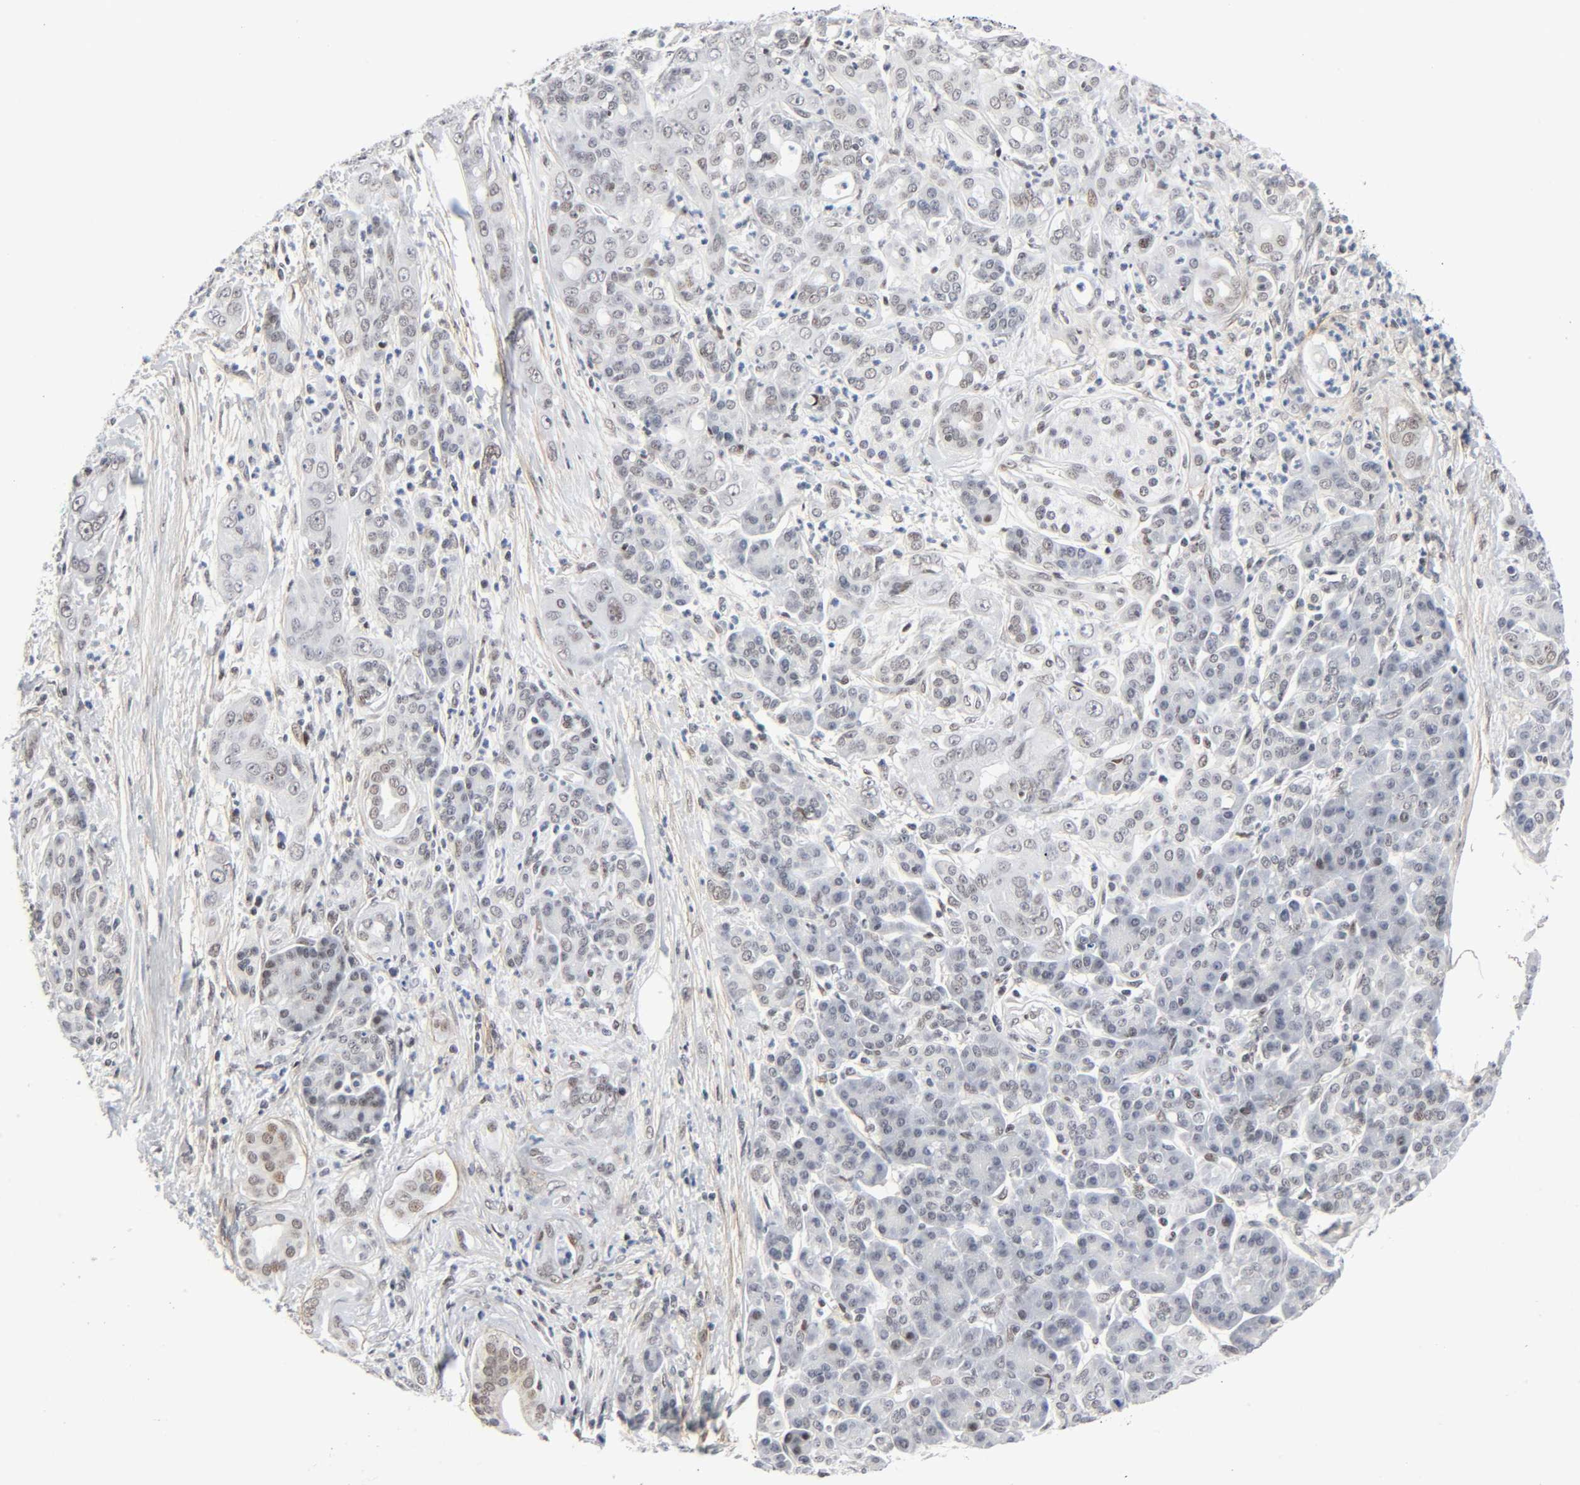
{"staining": {"intensity": "weak", "quantity": "25%-75%", "location": "cytoplasmic/membranous,nuclear"}, "tissue": "pancreatic cancer", "cell_type": "Tumor cells", "image_type": "cancer", "snomed": [{"axis": "morphology", "description": "Adenocarcinoma, NOS"}, {"axis": "topography", "description": "Pancreas"}], "caption": "Protein staining of adenocarcinoma (pancreatic) tissue exhibits weak cytoplasmic/membranous and nuclear positivity in approximately 25%-75% of tumor cells.", "gene": "DIDO1", "patient": {"sex": "male", "age": 59}}